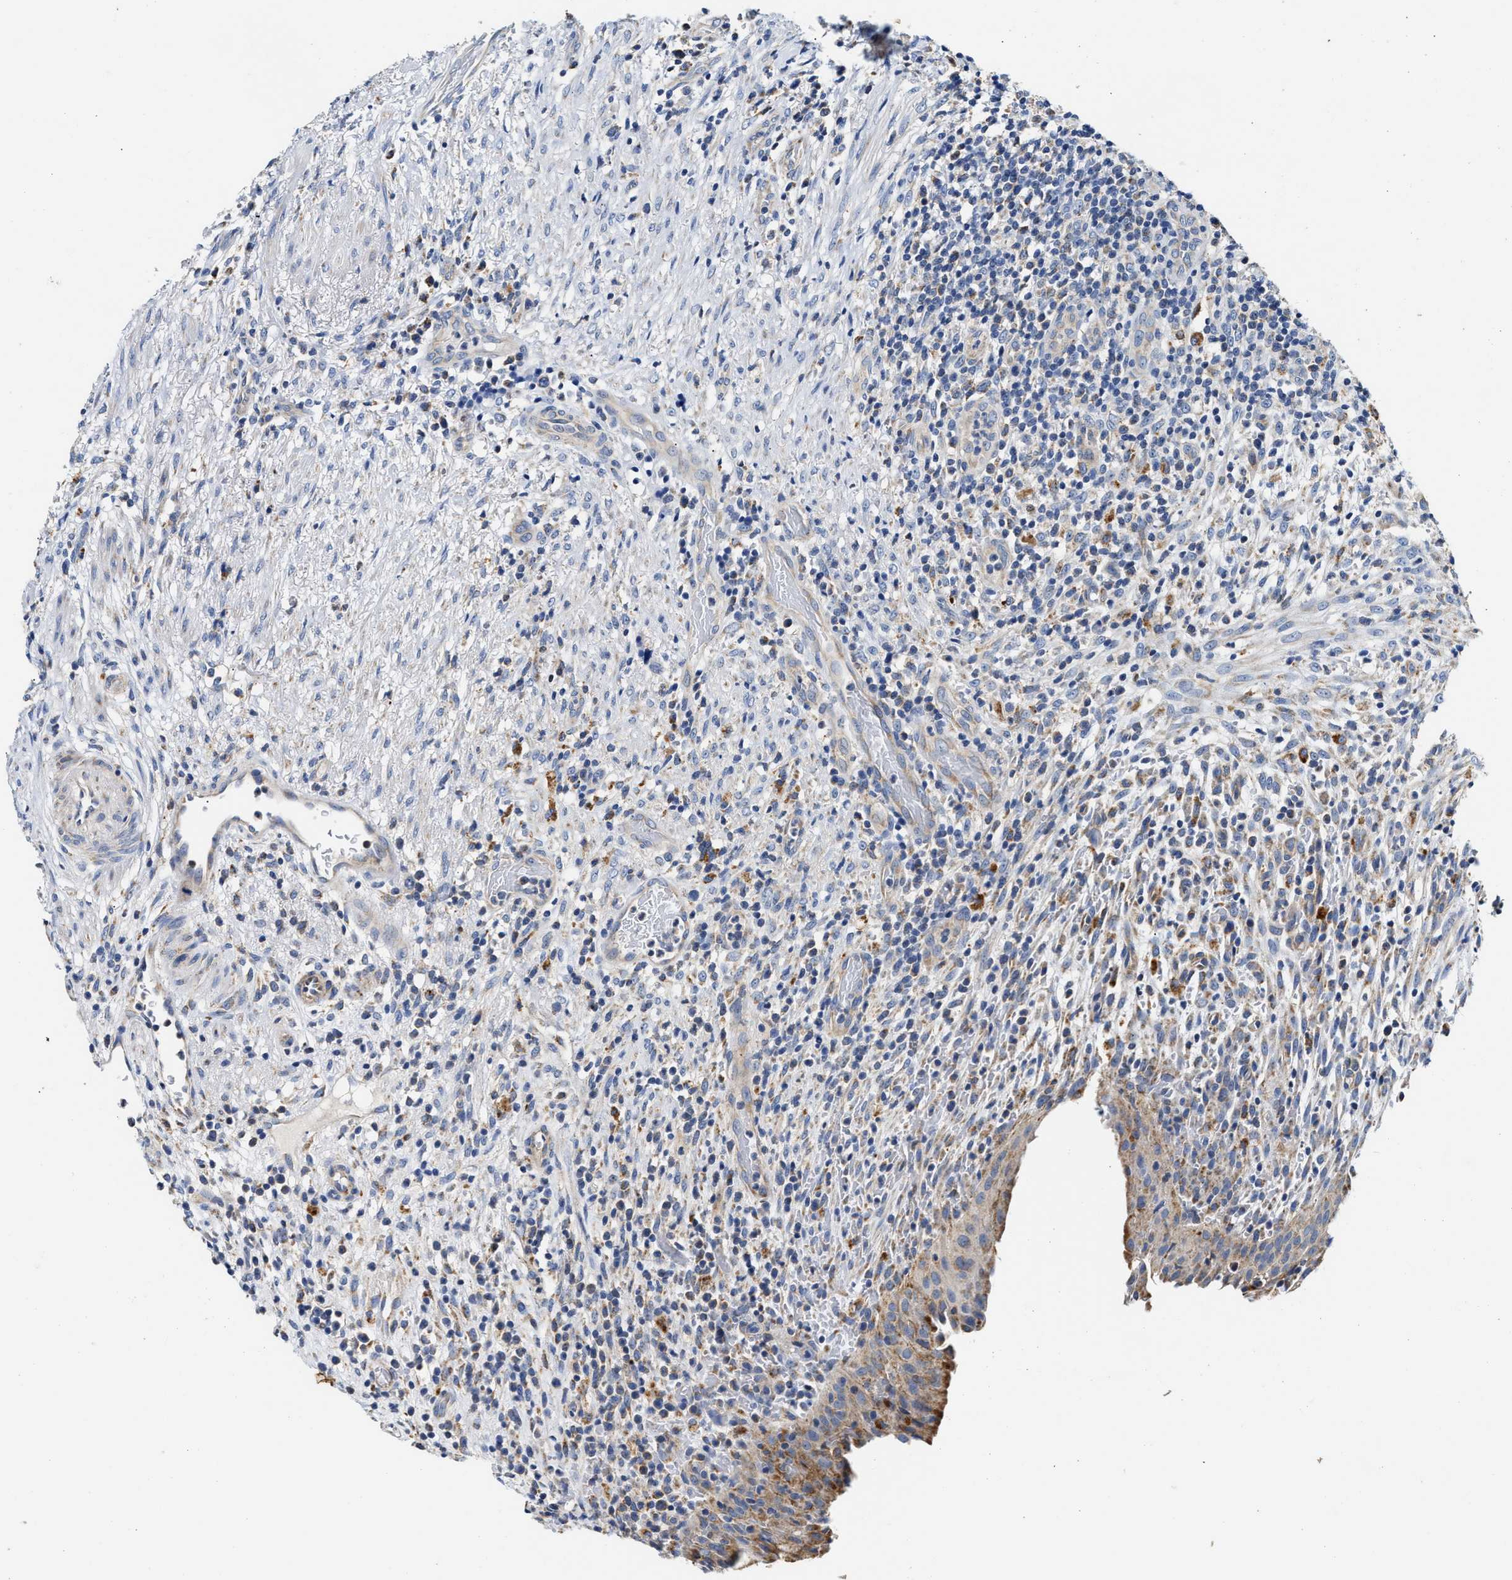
{"staining": {"intensity": "weak", "quantity": "25%-75%", "location": "cytoplasmic/membranous"}, "tissue": "urothelial cancer", "cell_type": "Tumor cells", "image_type": "cancer", "snomed": [{"axis": "morphology", "description": "Urothelial carcinoma, Low grade"}, {"axis": "topography", "description": "Urinary bladder"}], "caption": "High-power microscopy captured an immunohistochemistry histopathology image of urothelial cancer, revealing weak cytoplasmic/membranous expression in about 25%-75% of tumor cells. (Stains: DAB (3,3'-diaminobenzidine) in brown, nuclei in blue, Microscopy: brightfield microscopy at high magnification).", "gene": "ACADVL", "patient": {"sex": "female", "age": 75}}